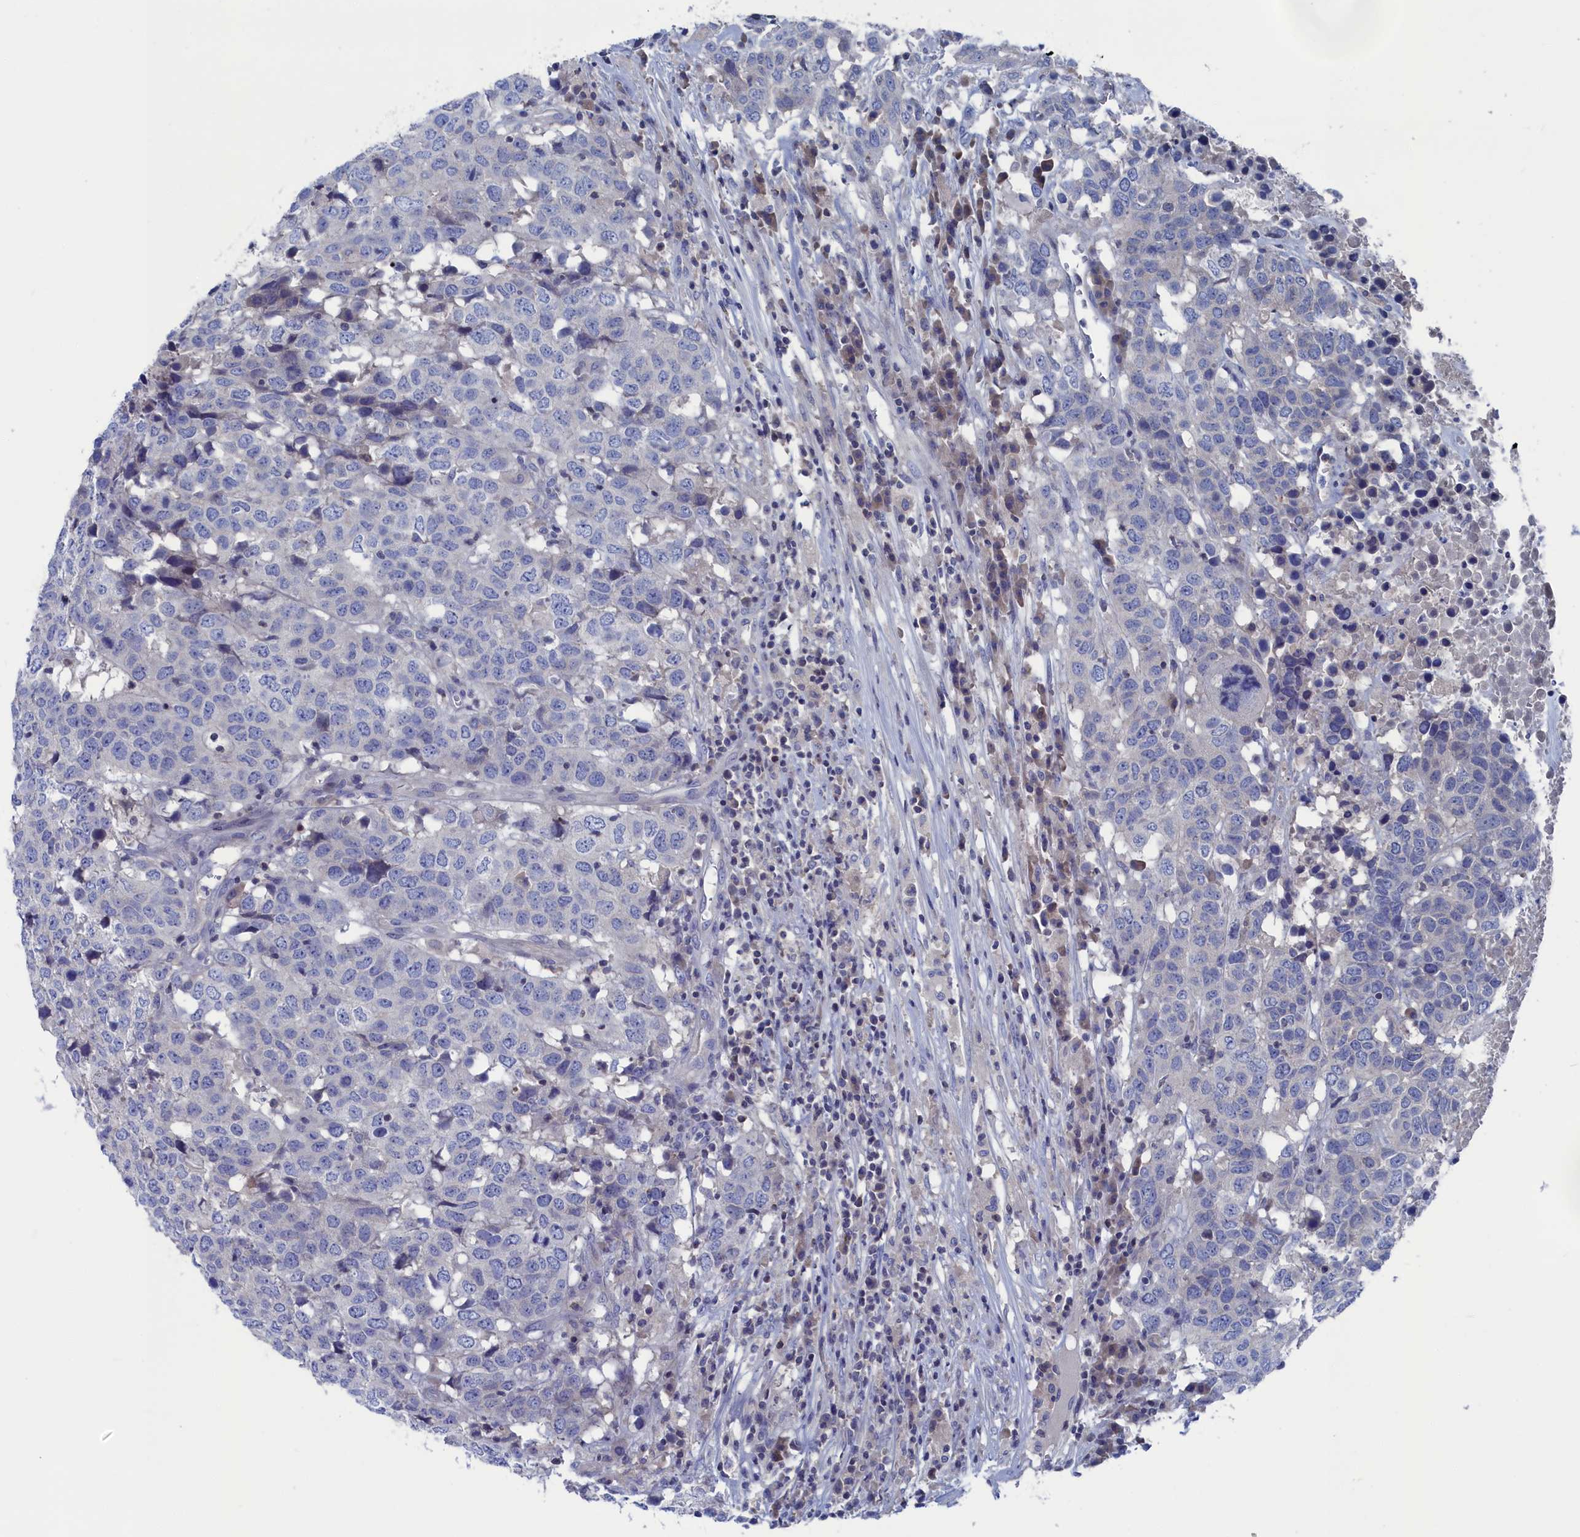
{"staining": {"intensity": "negative", "quantity": "none", "location": "none"}, "tissue": "head and neck cancer", "cell_type": "Tumor cells", "image_type": "cancer", "snomed": [{"axis": "morphology", "description": "Squamous cell carcinoma, NOS"}, {"axis": "topography", "description": "Head-Neck"}], "caption": "Tumor cells are negative for brown protein staining in head and neck squamous cell carcinoma.", "gene": "CEND1", "patient": {"sex": "male", "age": 66}}